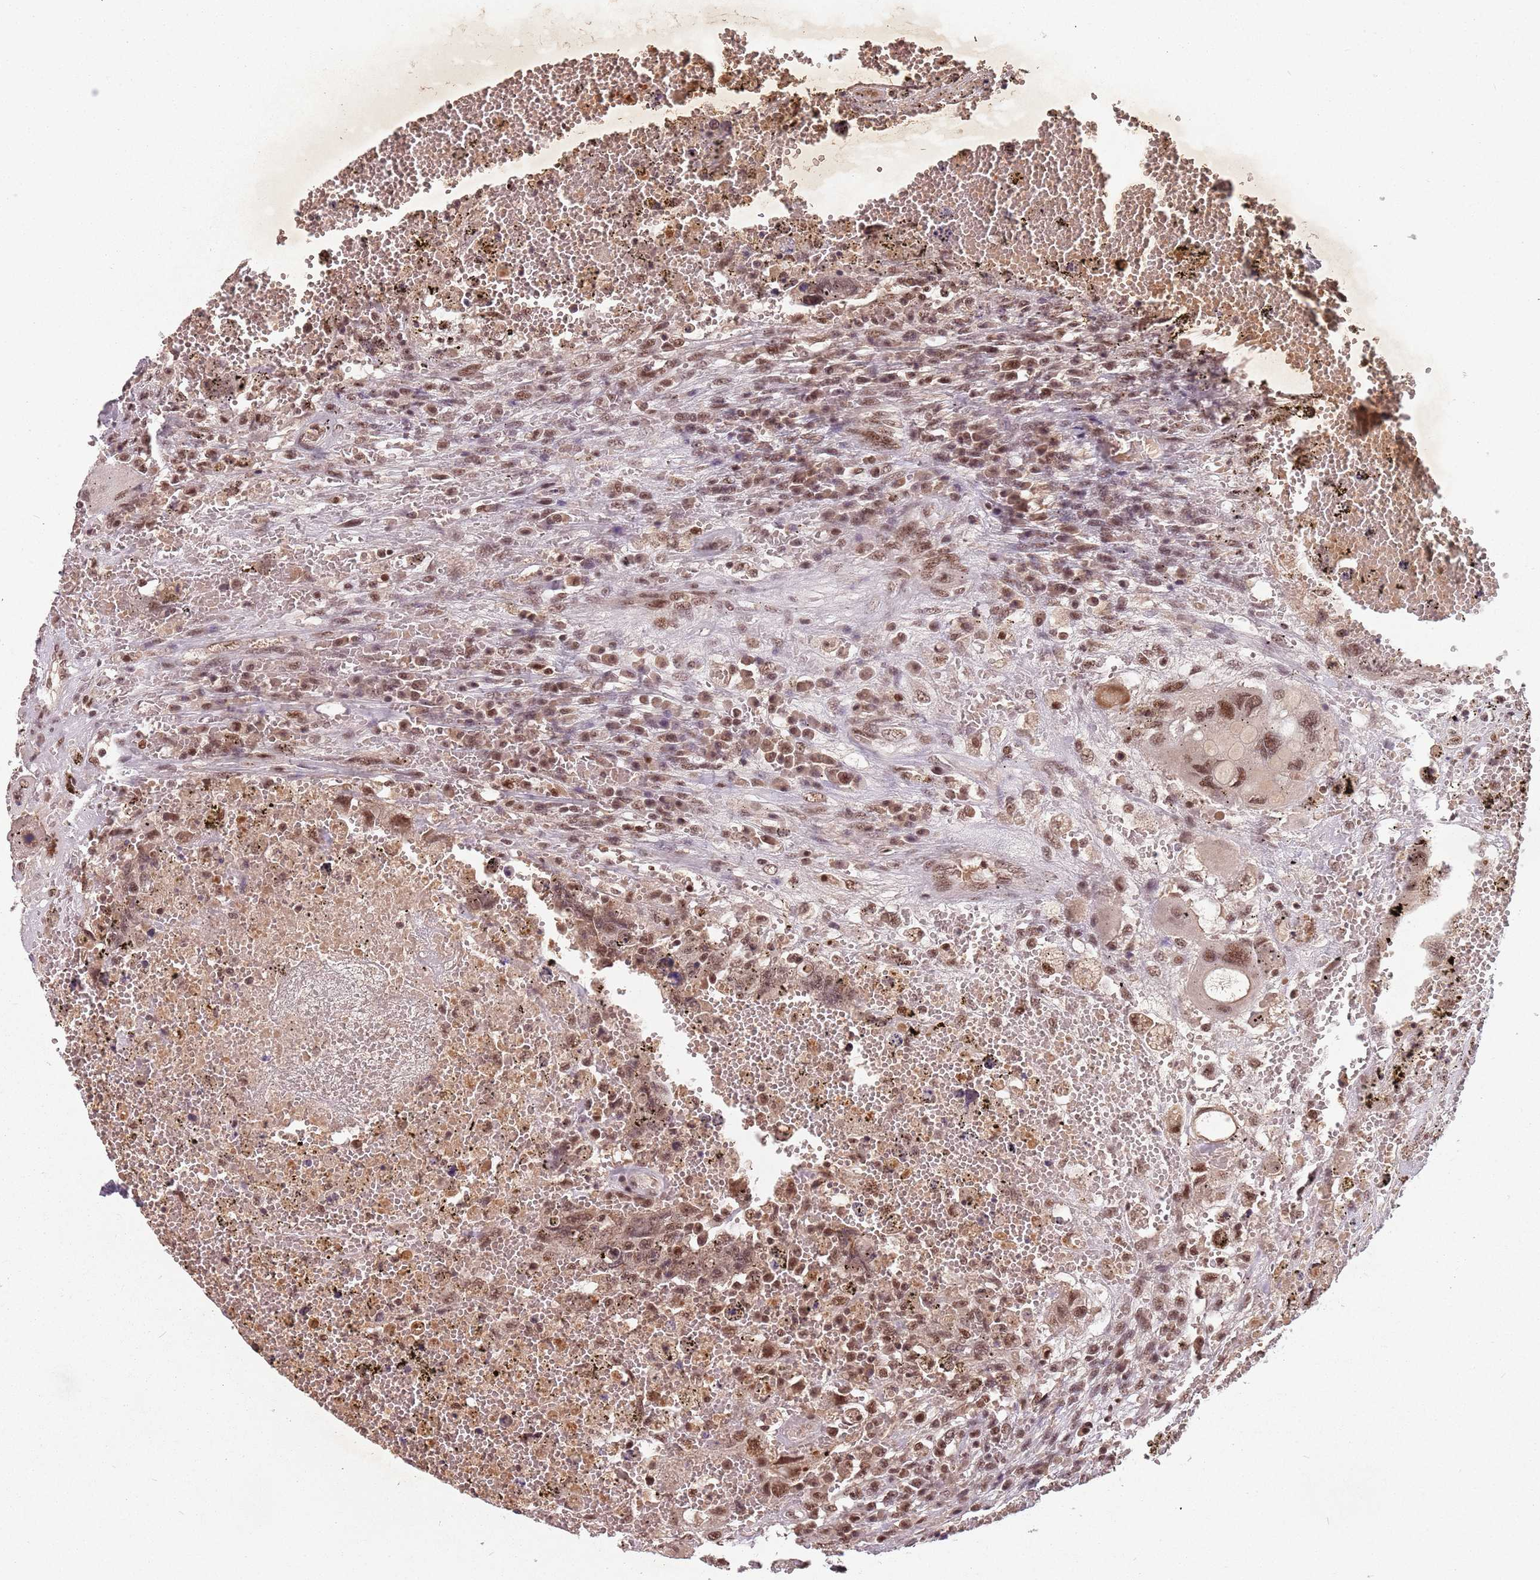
{"staining": {"intensity": "moderate", "quantity": ">75%", "location": "nuclear"}, "tissue": "testis cancer", "cell_type": "Tumor cells", "image_type": "cancer", "snomed": [{"axis": "morphology", "description": "Carcinoma, Embryonal, NOS"}, {"axis": "topography", "description": "Testis"}], "caption": "Moderate nuclear staining is appreciated in about >75% of tumor cells in embryonal carcinoma (testis).", "gene": "NCBP1", "patient": {"sex": "male", "age": 26}}